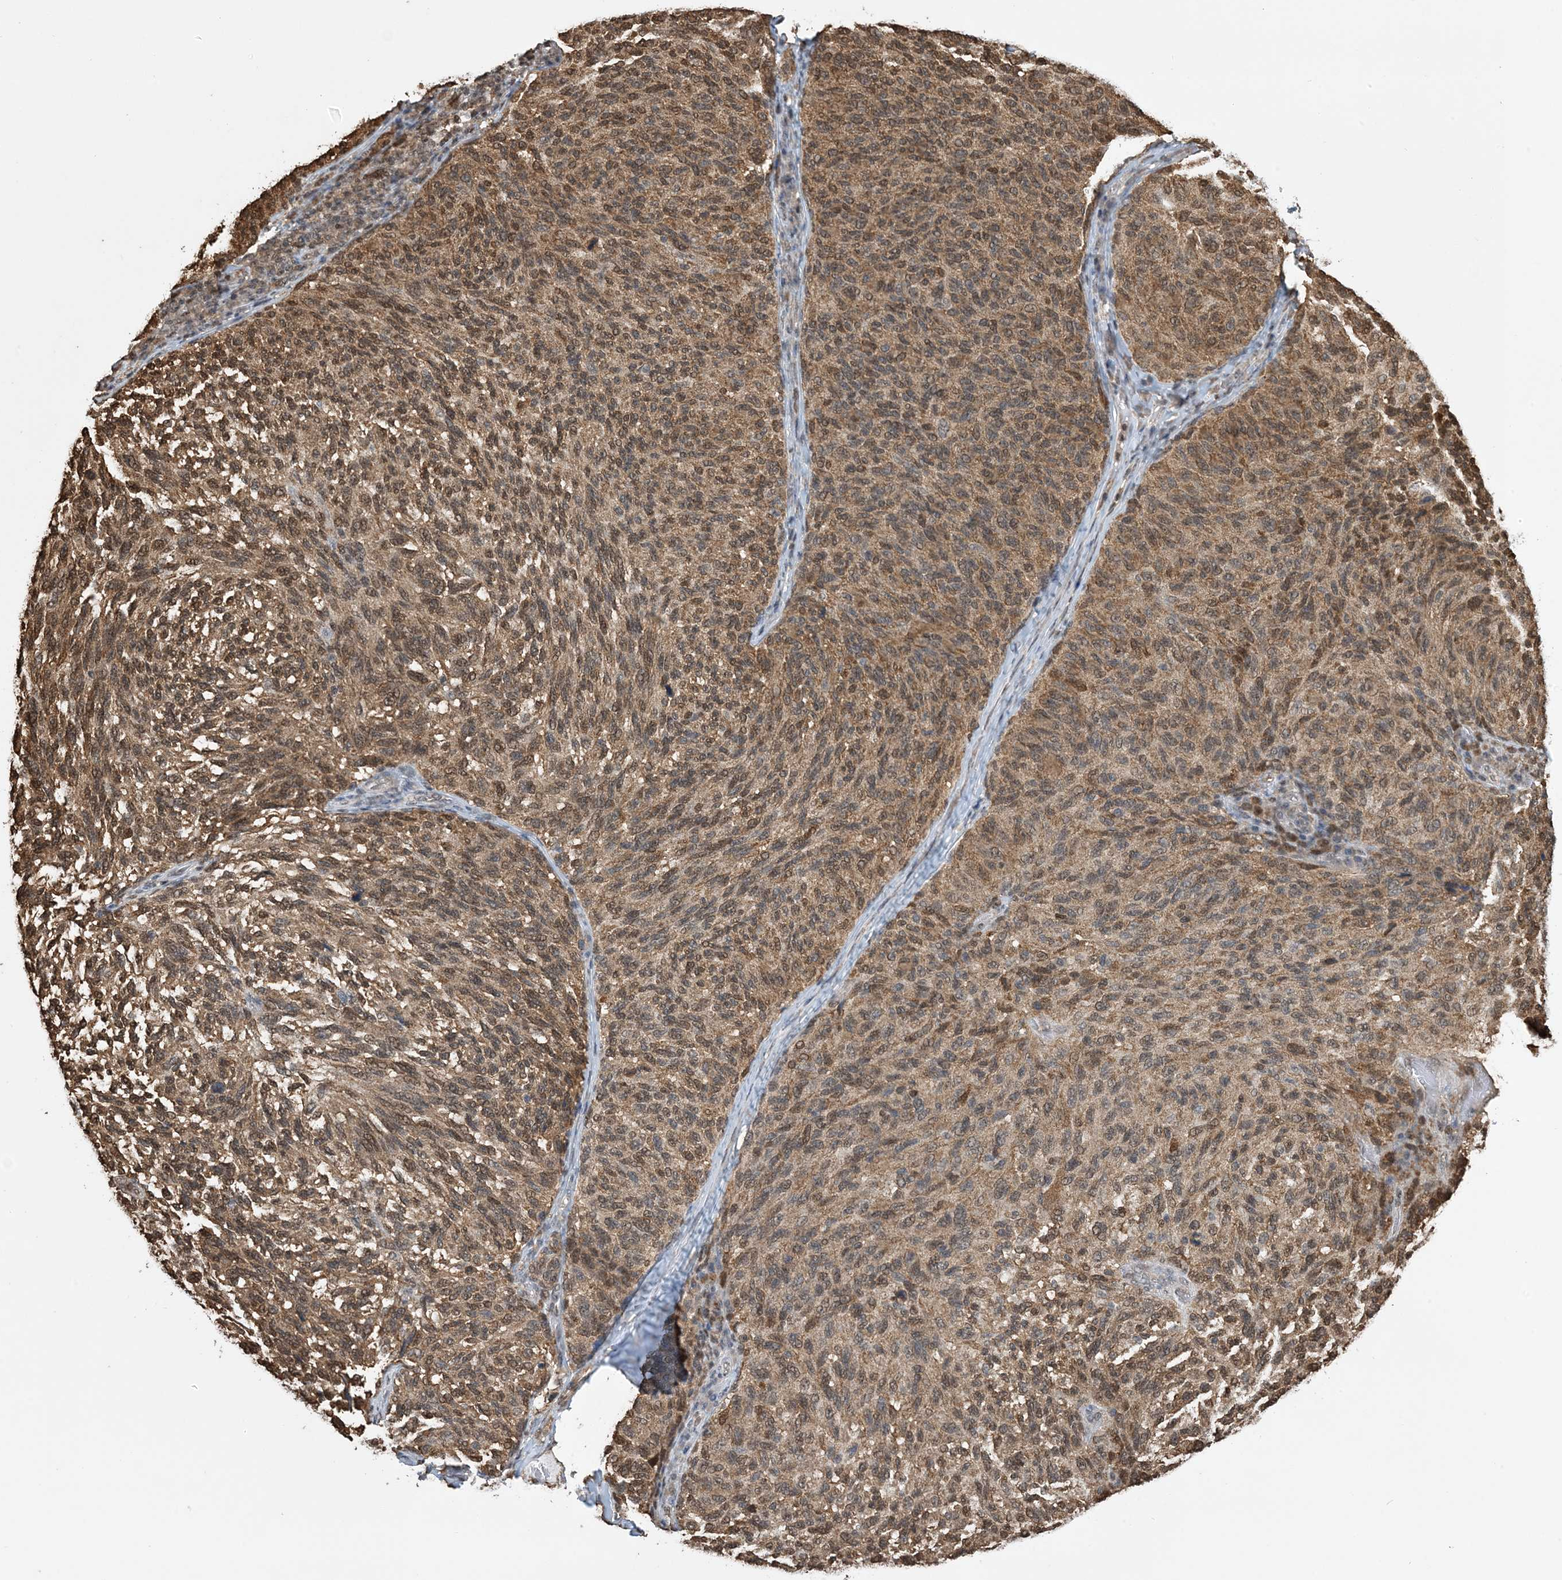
{"staining": {"intensity": "moderate", "quantity": ">75%", "location": "cytoplasmic/membranous,nuclear"}, "tissue": "melanoma", "cell_type": "Tumor cells", "image_type": "cancer", "snomed": [{"axis": "morphology", "description": "Malignant melanoma, NOS"}, {"axis": "topography", "description": "Skin"}], "caption": "Protein positivity by immunohistochemistry demonstrates moderate cytoplasmic/membranous and nuclear staining in about >75% of tumor cells in malignant melanoma.", "gene": "HSPA1A", "patient": {"sex": "female", "age": 73}}